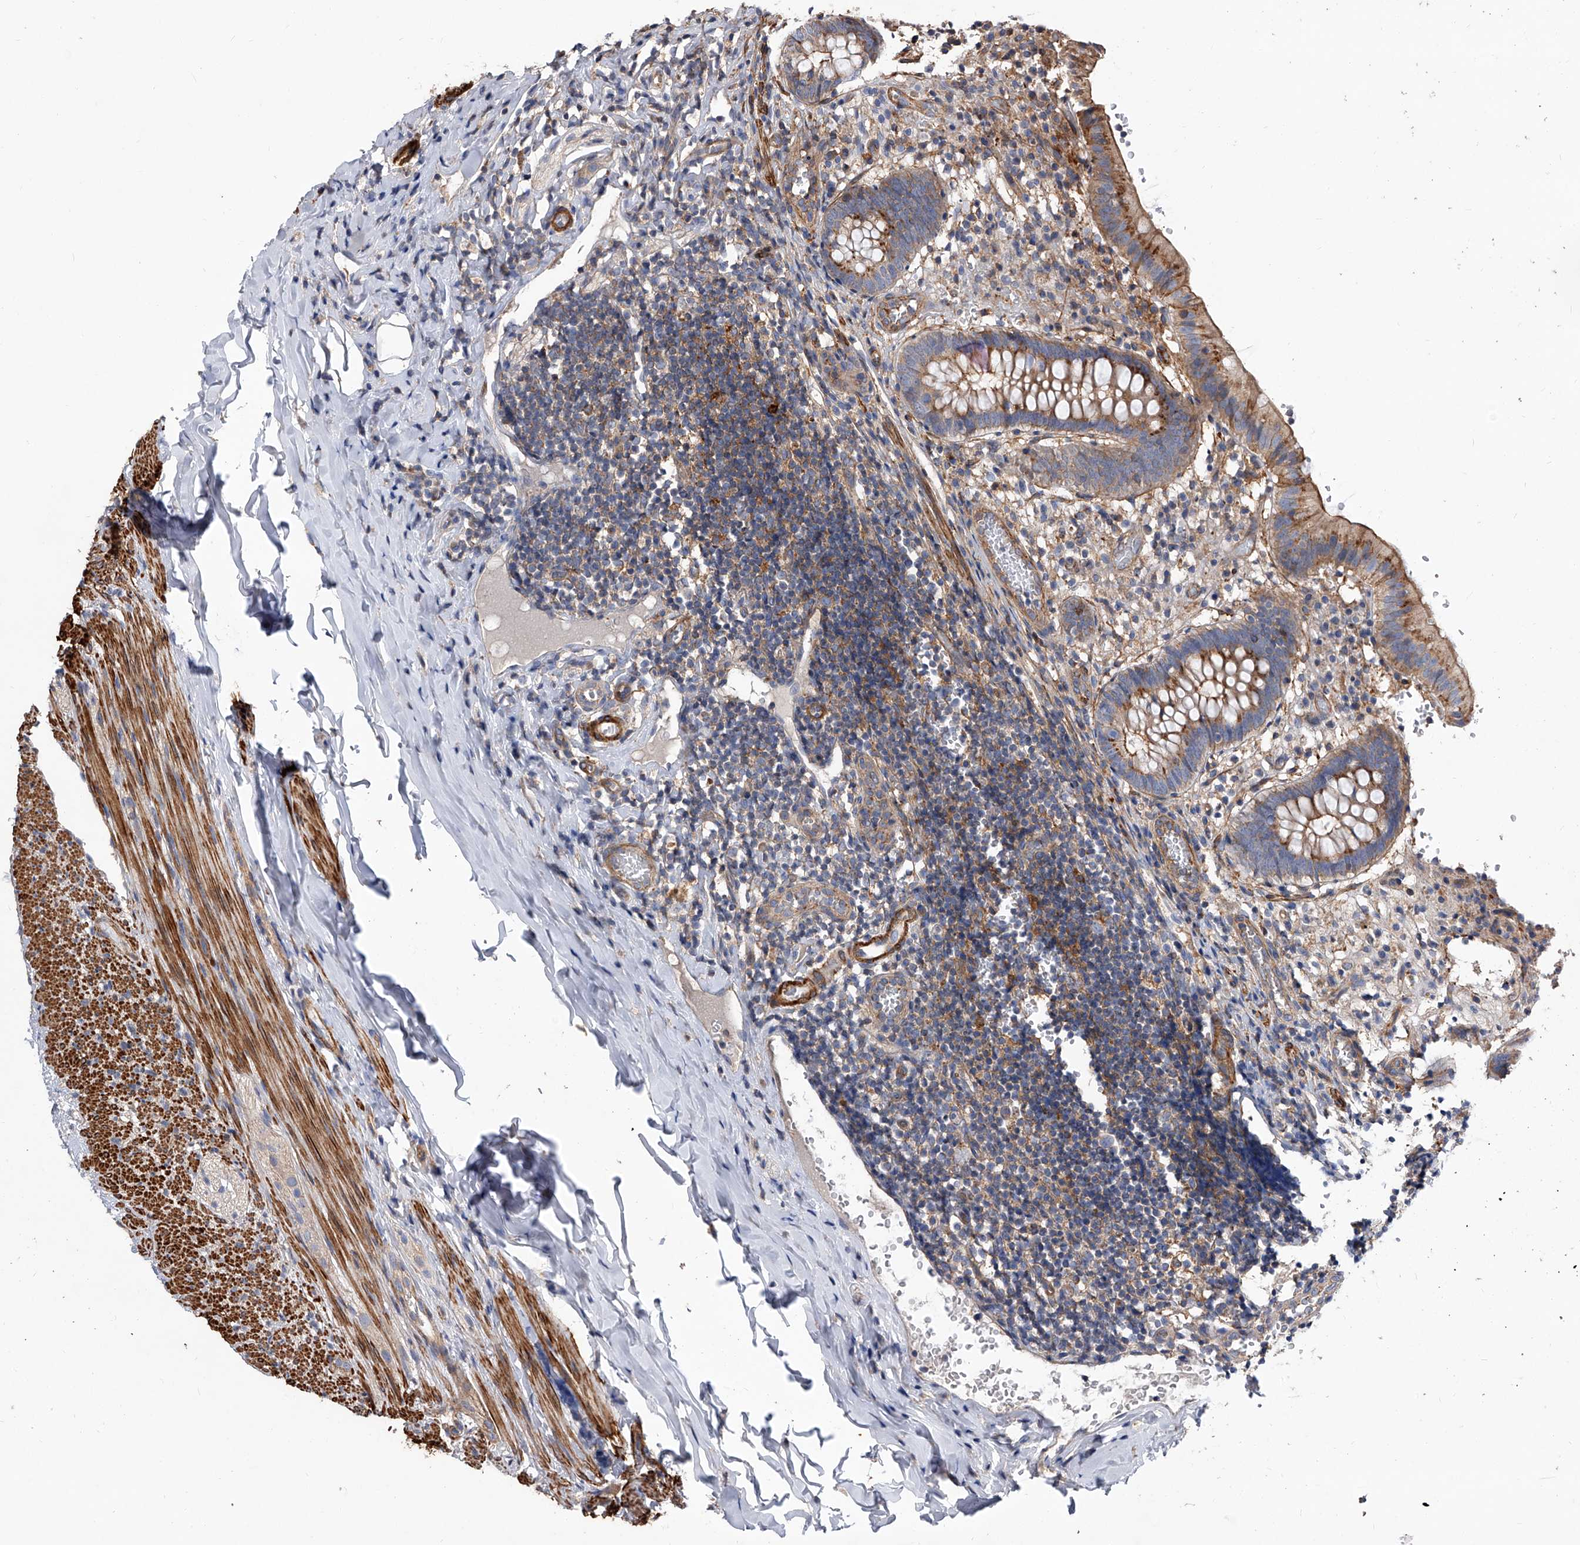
{"staining": {"intensity": "moderate", "quantity": ">75%", "location": "cytoplasmic/membranous"}, "tissue": "appendix", "cell_type": "Glandular cells", "image_type": "normal", "snomed": [{"axis": "morphology", "description": "Normal tissue, NOS"}, {"axis": "topography", "description": "Appendix"}], "caption": "Immunohistochemistry photomicrograph of normal human appendix stained for a protein (brown), which shows medium levels of moderate cytoplasmic/membranous positivity in approximately >75% of glandular cells.", "gene": "PISD", "patient": {"sex": "male", "age": 8}}